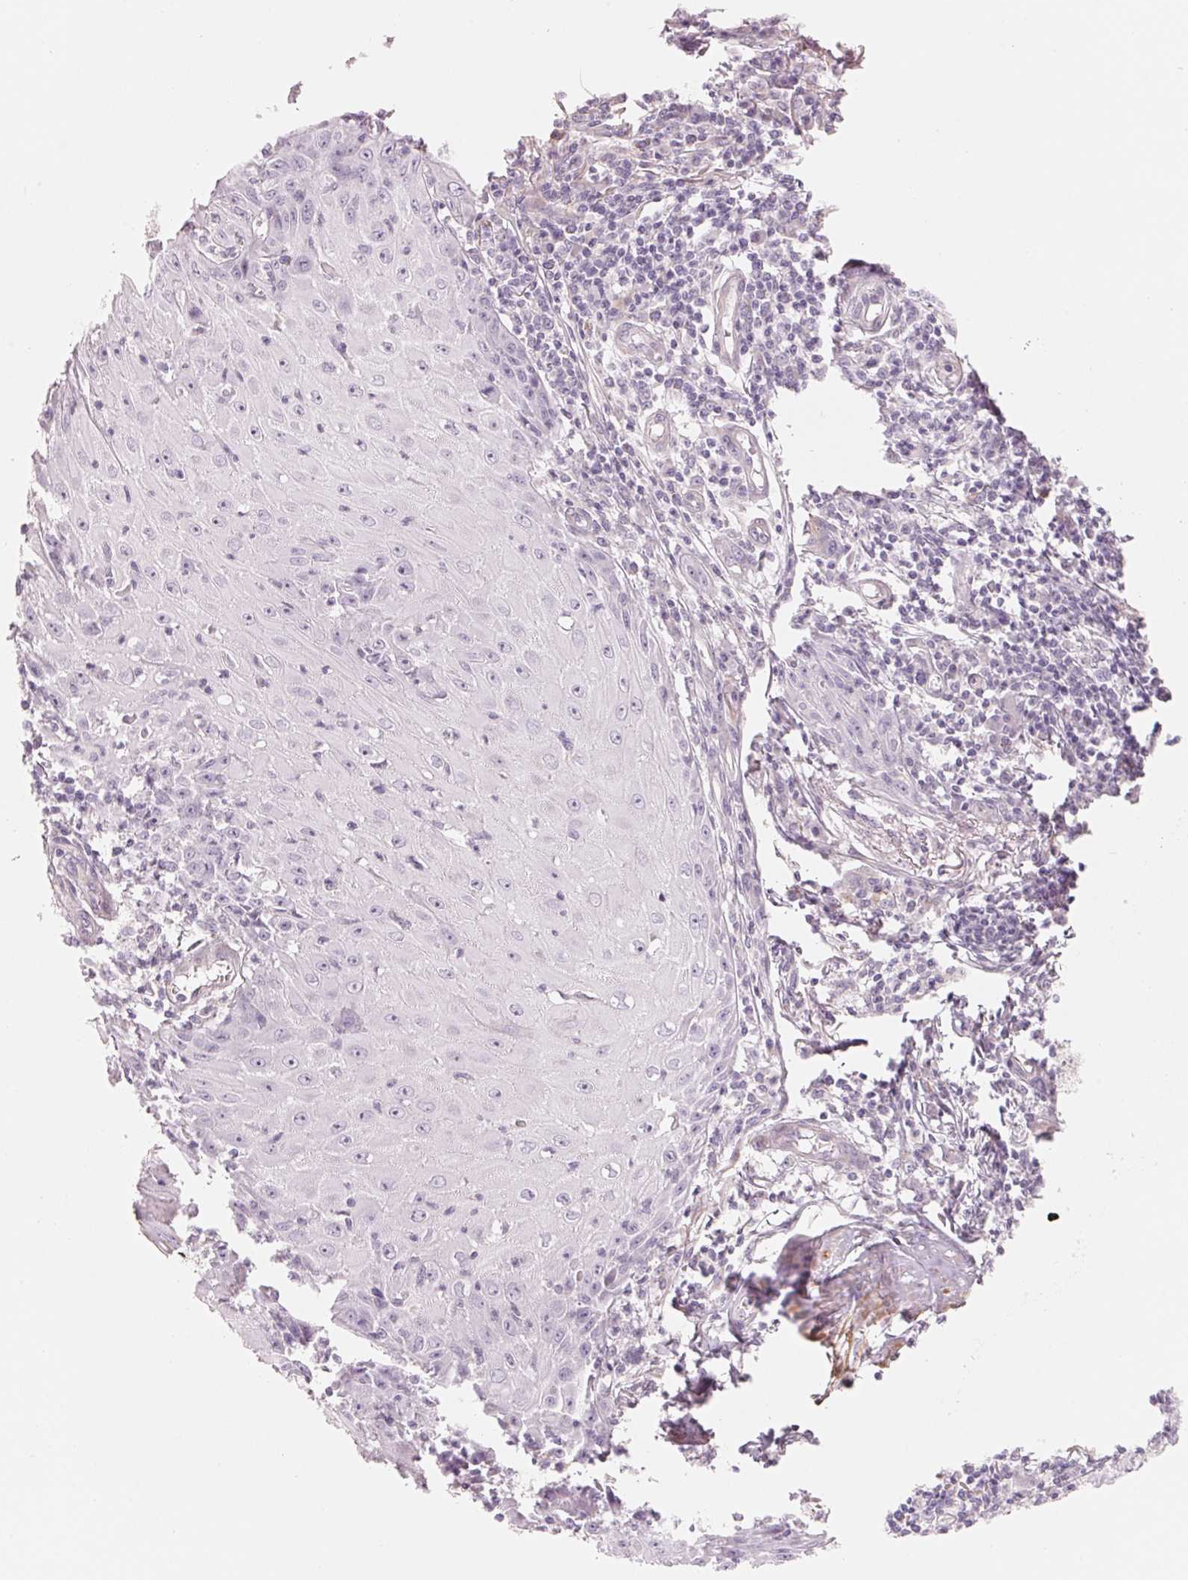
{"staining": {"intensity": "negative", "quantity": "none", "location": "none"}, "tissue": "skin cancer", "cell_type": "Tumor cells", "image_type": "cancer", "snomed": [{"axis": "morphology", "description": "Squamous cell carcinoma, NOS"}, {"axis": "topography", "description": "Skin"}], "caption": "Protein analysis of skin squamous cell carcinoma demonstrates no significant expression in tumor cells.", "gene": "CFHR2", "patient": {"sex": "female", "age": 73}}